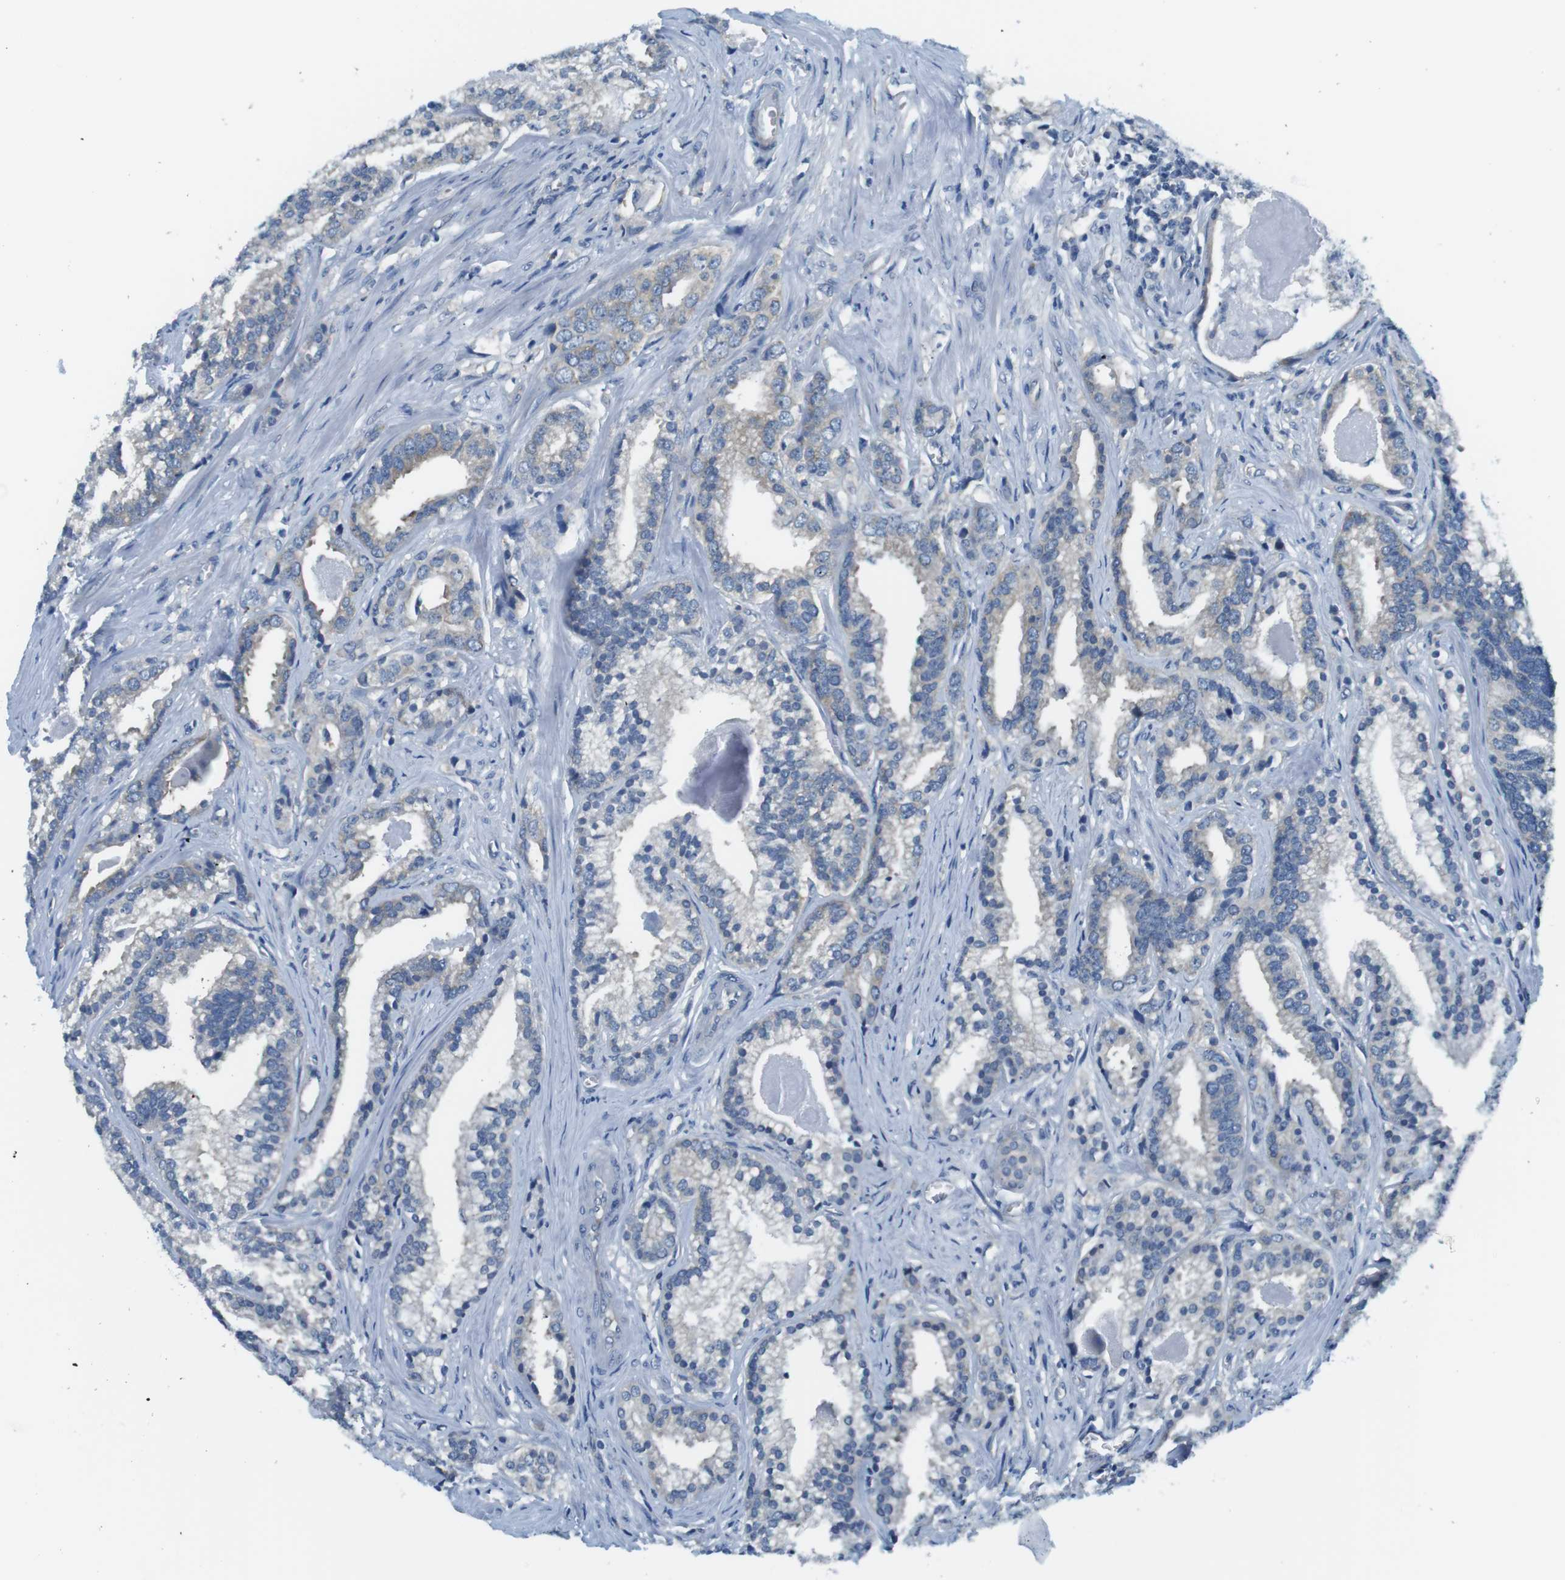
{"staining": {"intensity": "weak", "quantity": "25%-75%", "location": "cytoplasmic/membranous"}, "tissue": "prostate cancer", "cell_type": "Tumor cells", "image_type": "cancer", "snomed": [{"axis": "morphology", "description": "Adenocarcinoma, Low grade"}, {"axis": "topography", "description": "Prostate"}], "caption": "The immunohistochemical stain shows weak cytoplasmic/membranous expression in tumor cells of prostate cancer (adenocarcinoma (low-grade)) tissue.", "gene": "EIF2B5", "patient": {"sex": "male", "age": 59}}